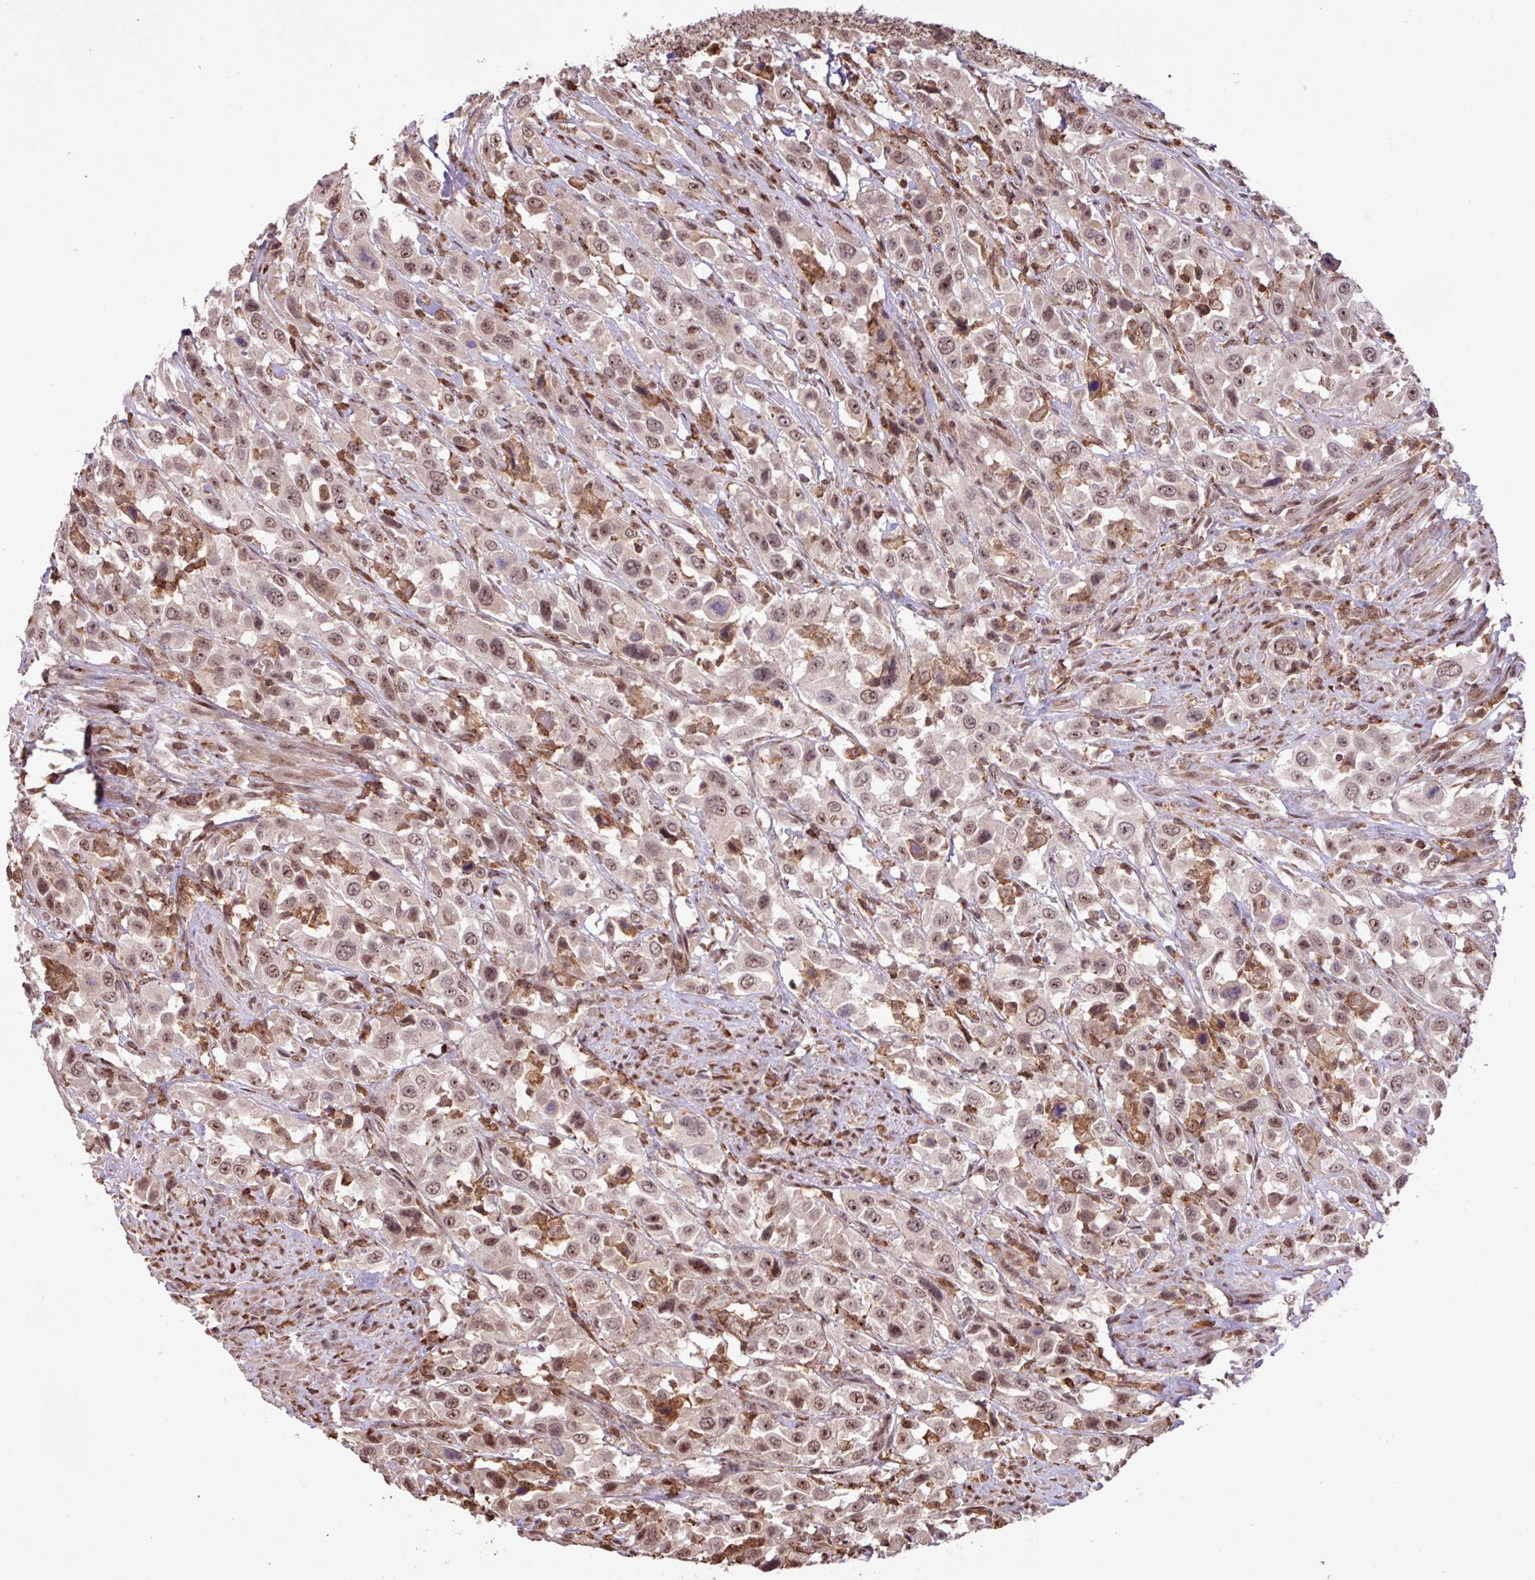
{"staining": {"intensity": "moderate", "quantity": ">75%", "location": "nuclear"}, "tissue": "urothelial cancer", "cell_type": "Tumor cells", "image_type": "cancer", "snomed": [{"axis": "morphology", "description": "Urothelial carcinoma, High grade"}, {"axis": "topography", "description": "Urinary bladder"}], "caption": "Immunohistochemistry of urothelial carcinoma (high-grade) displays medium levels of moderate nuclear staining in approximately >75% of tumor cells. (brown staining indicates protein expression, while blue staining denotes nuclei).", "gene": "GON7", "patient": {"sex": "male", "age": 61}}